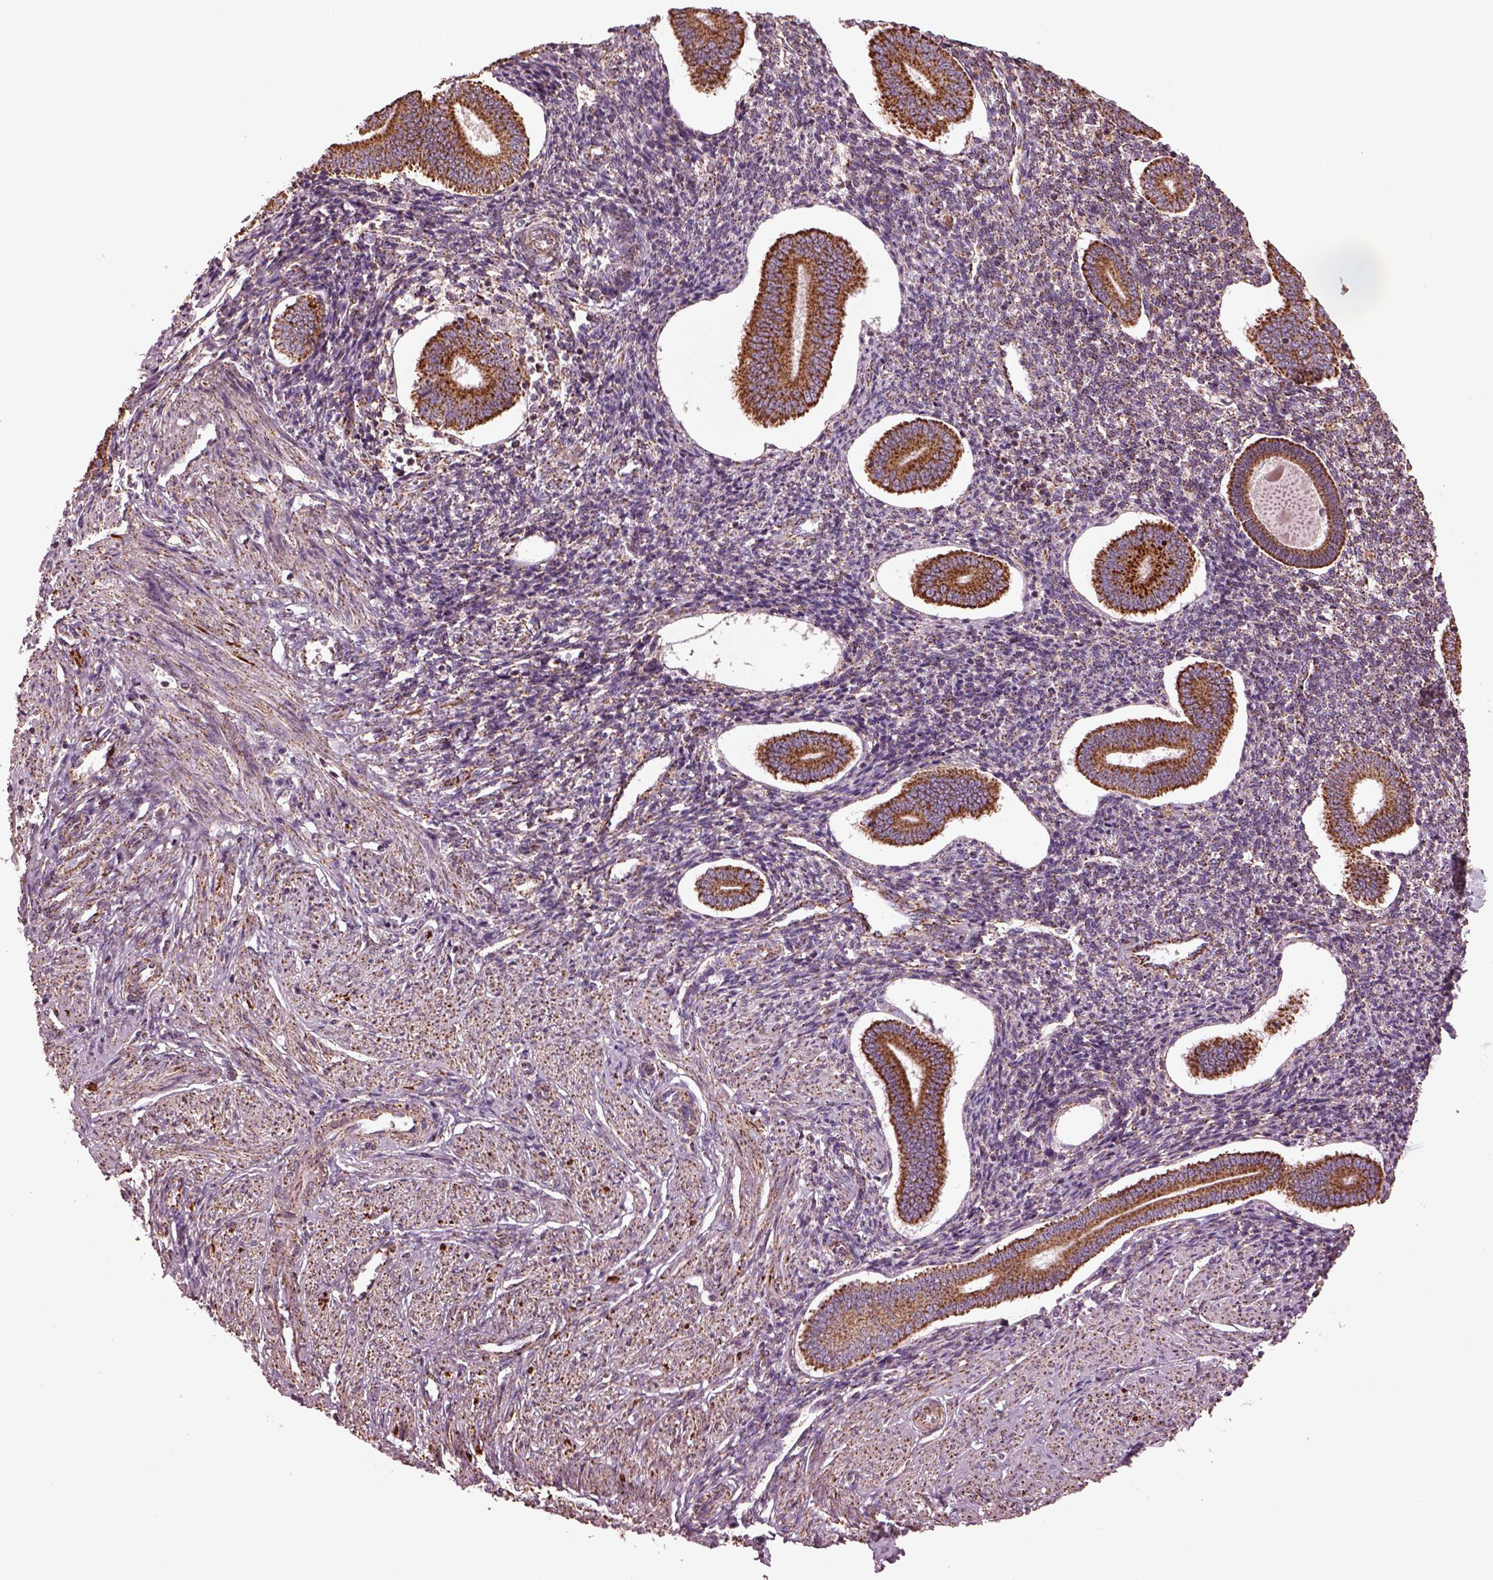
{"staining": {"intensity": "moderate", "quantity": "<25%", "location": "cytoplasmic/membranous"}, "tissue": "endometrium", "cell_type": "Cells in endometrial stroma", "image_type": "normal", "snomed": [{"axis": "morphology", "description": "Normal tissue, NOS"}, {"axis": "topography", "description": "Endometrium"}], "caption": "Immunohistochemistry (IHC) (DAB) staining of normal endometrium reveals moderate cytoplasmic/membranous protein expression in about <25% of cells in endometrial stroma. The protein is stained brown, and the nuclei are stained in blue (DAB (3,3'-diaminobenzidine) IHC with brightfield microscopy, high magnification).", "gene": "TMEM254", "patient": {"sex": "female", "age": 40}}